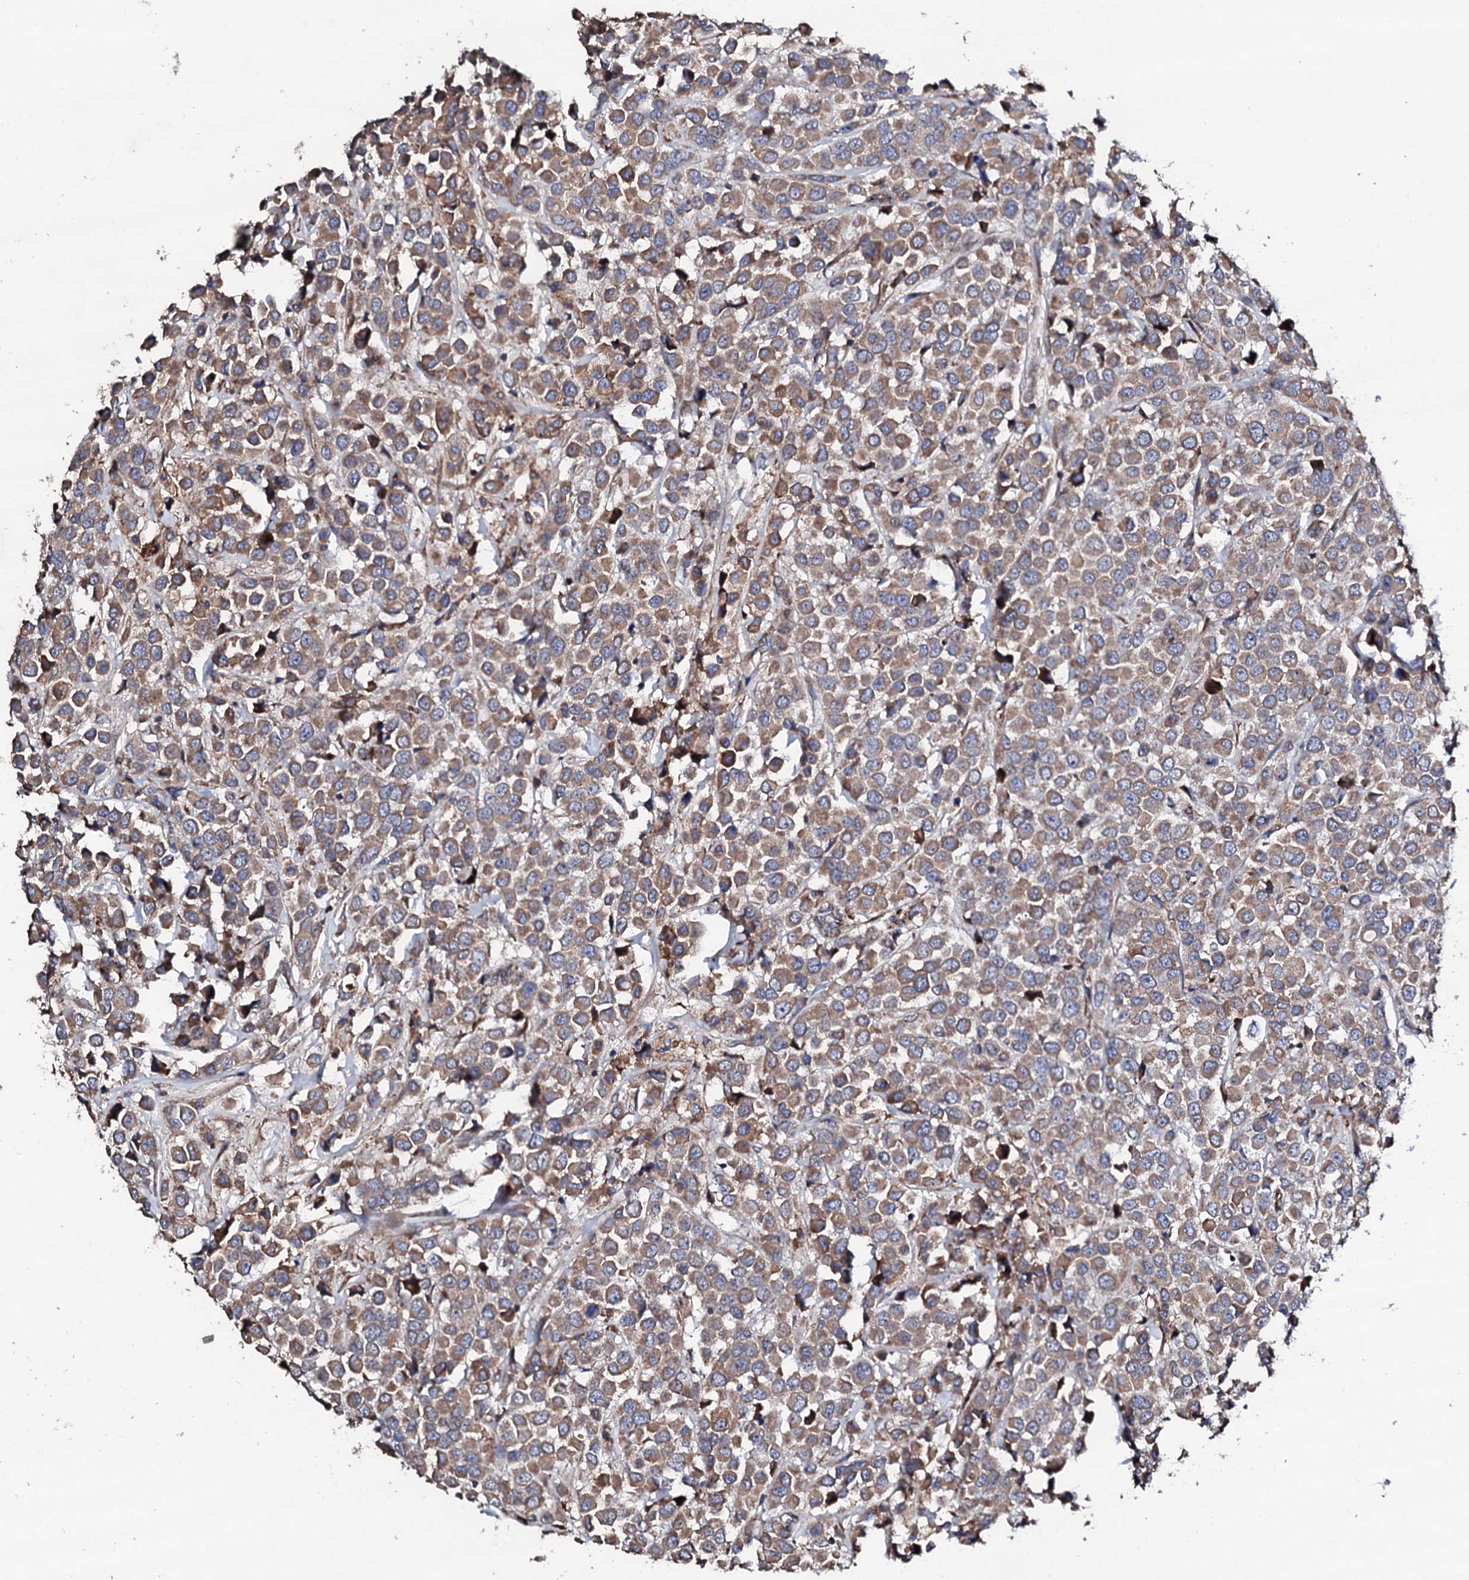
{"staining": {"intensity": "moderate", "quantity": ">75%", "location": "cytoplasmic/membranous"}, "tissue": "breast cancer", "cell_type": "Tumor cells", "image_type": "cancer", "snomed": [{"axis": "morphology", "description": "Duct carcinoma"}, {"axis": "topography", "description": "Breast"}], "caption": "IHC image of human breast infiltrating ductal carcinoma stained for a protein (brown), which displays medium levels of moderate cytoplasmic/membranous expression in about >75% of tumor cells.", "gene": "LIPT2", "patient": {"sex": "female", "age": 61}}